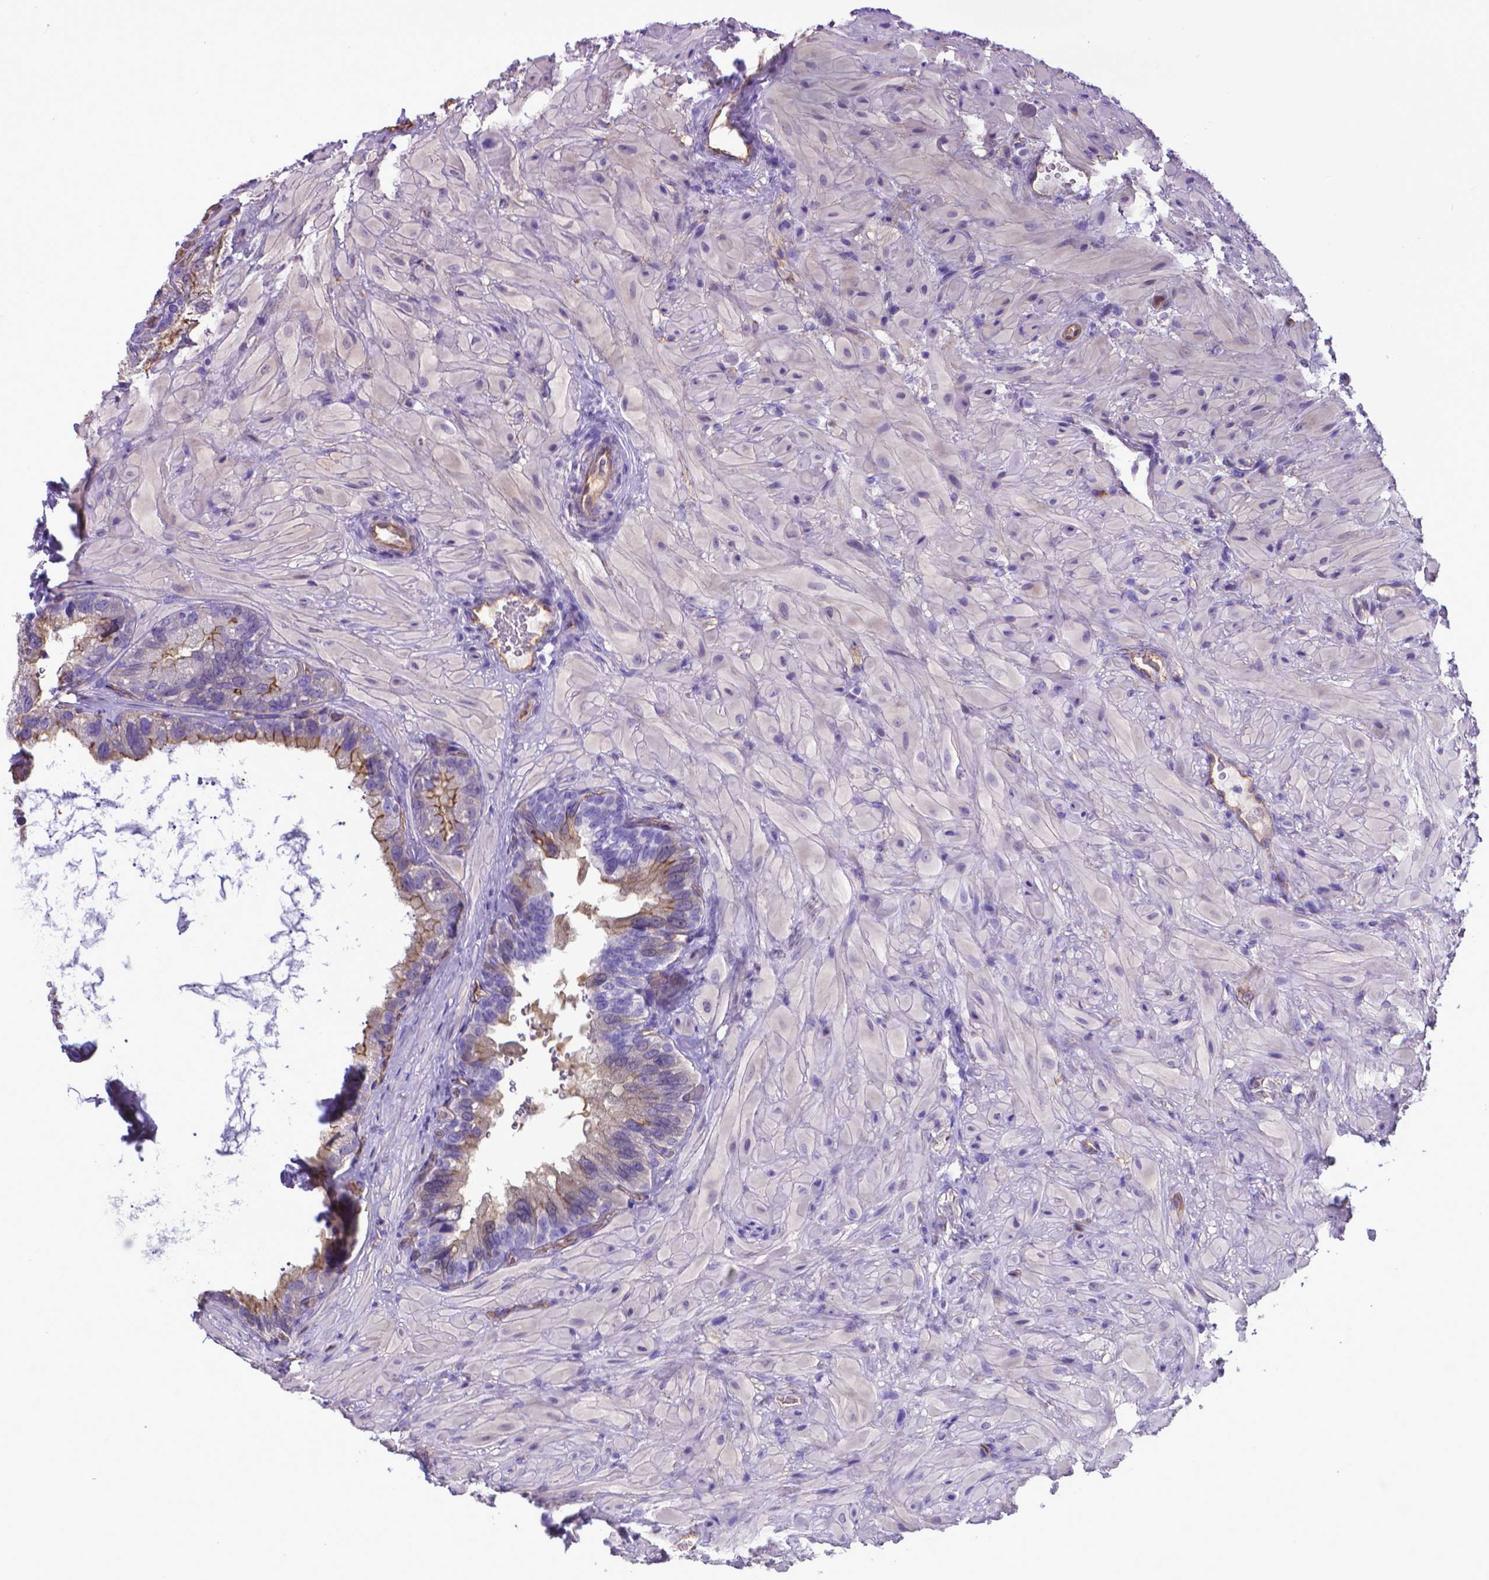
{"staining": {"intensity": "moderate", "quantity": "<25%", "location": "cytoplasmic/membranous"}, "tissue": "seminal vesicle", "cell_type": "Glandular cells", "image_type": "normal", "snomed": [{"axis": "morphology", "description": "Normal tissue, NOS"}, {"axis": "topography", "description": "Seminal veicle"}], "caption": "Unremarkable seminal vesicle reveals moderate cytoplasmic/membranous positivity in approximately <25% of glandular cells, visualized by immunohistochemistry. The staining is performed using DAB (3,3'-diaminobenzidine) brown chromogen to label protein expression. The nuclei are counter-stained blue using hematoxylin.", "gene": "CLIC4", "patient": {"sex": "male", "age": 69}}